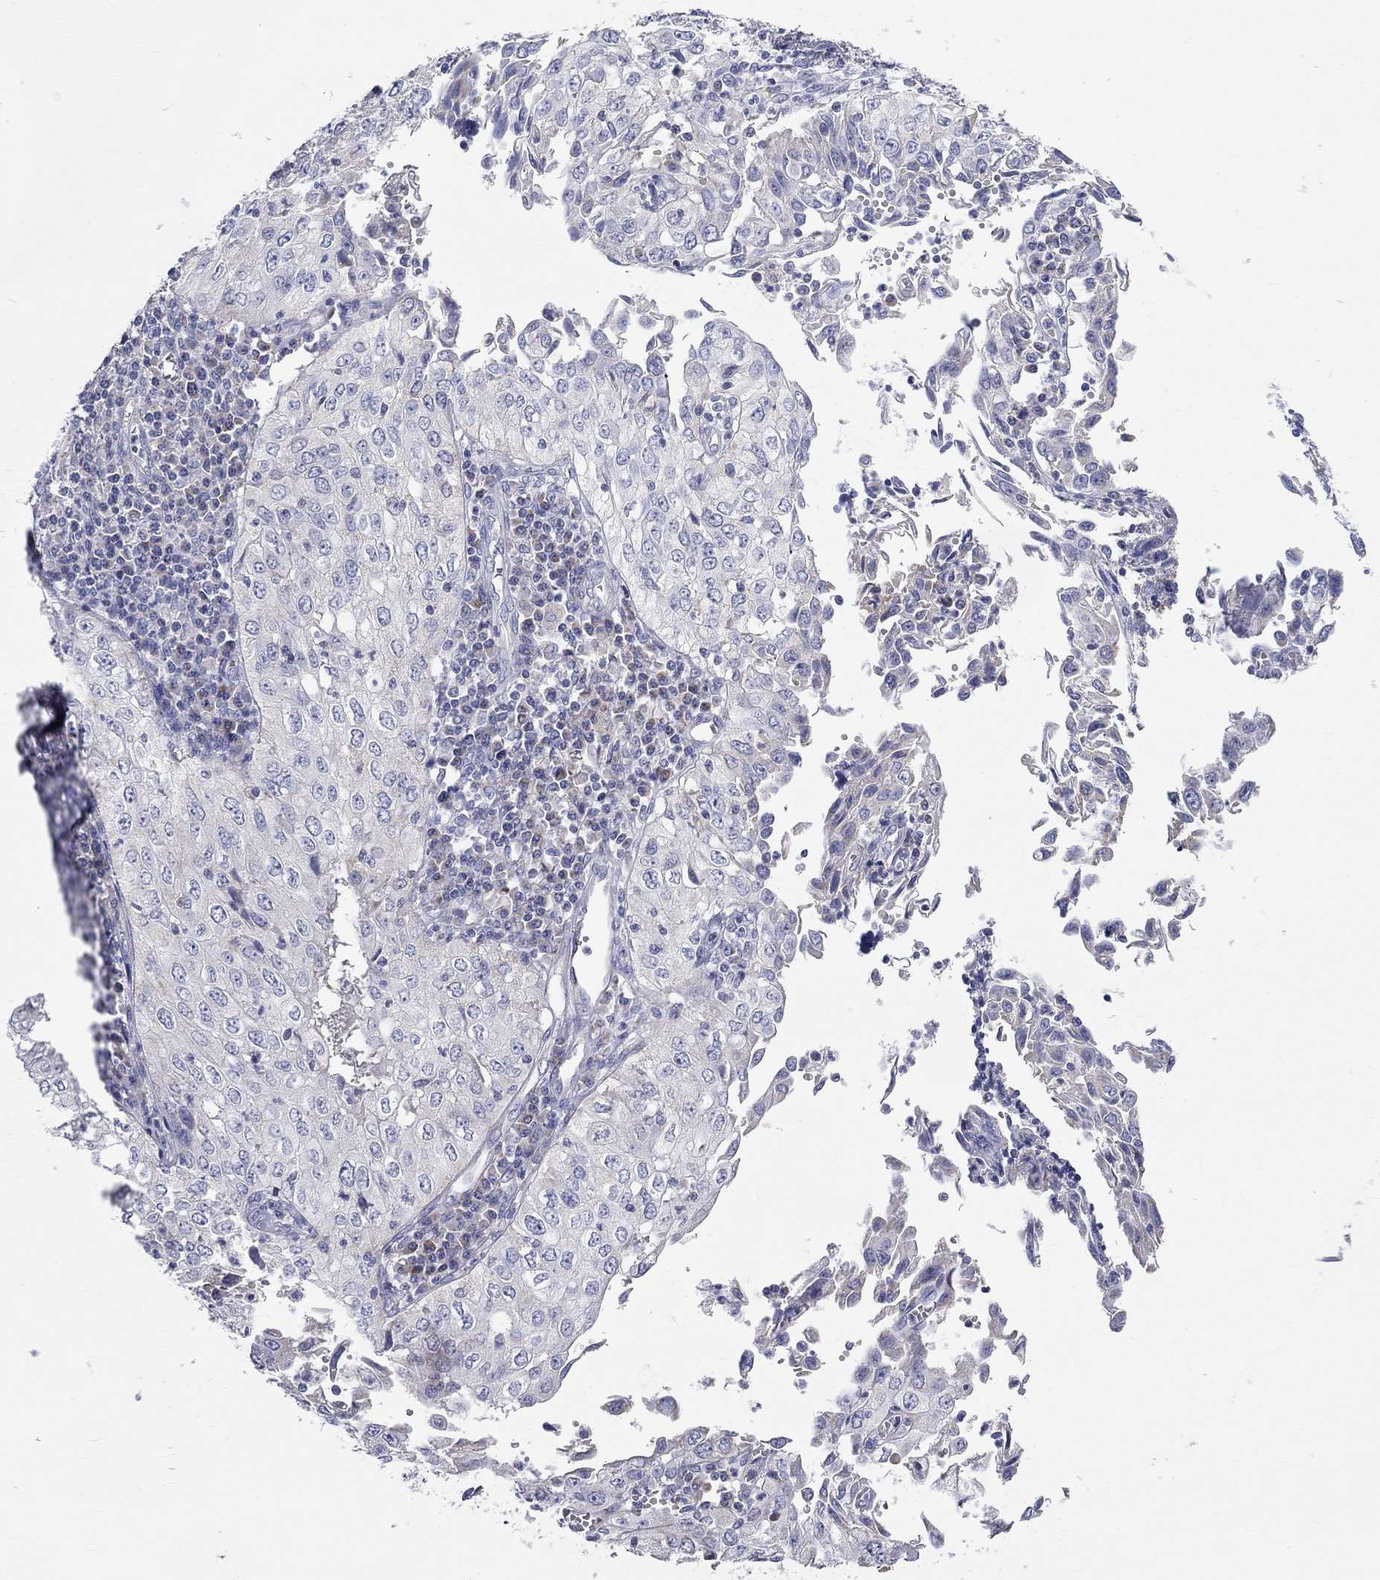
{"staining": {"intensity": "negative", "quantity": "none", "location": "none"}, "tissue": "cervical cancer", "cell_type": "Tumor cells", "image_type": "cancer", "snomed": [{"axis": "morphology", "description": "Squamous cell carcinoma, NOS"}, {"axis": "topography", "description": "Cervix"}], "caption": "IHC micrograph of neoplastic tissue: cervical cancer (squamous cell carcinoma) stained with DAB exhibits no significant protein staining in tumor cells.", "gene": "RCAN1", "patient": {"sex": "female", "age": 24}}